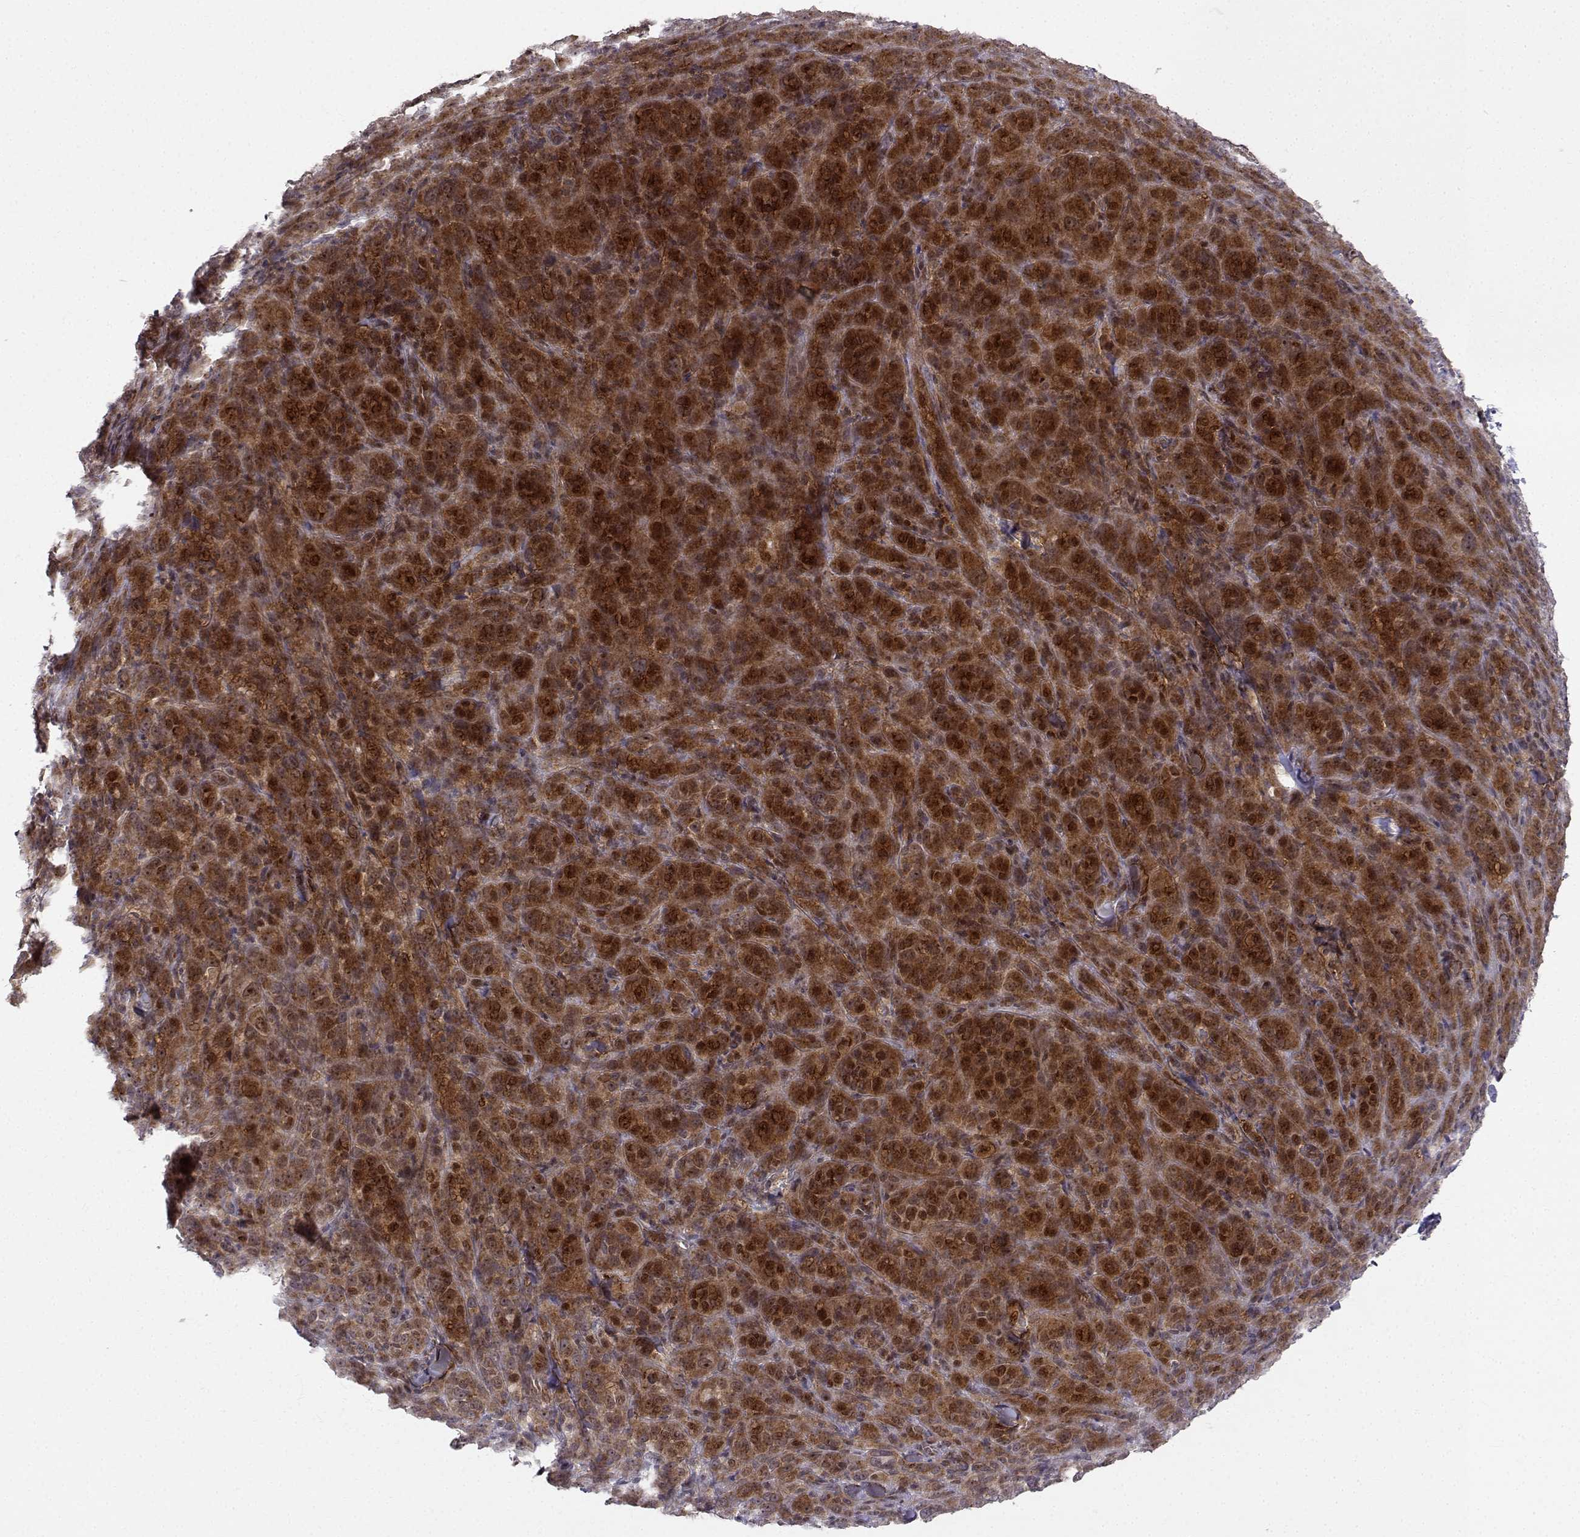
{"staining": {"intensity": "strong", "quantity": "25%-75%", "location": "cytoplasmic/membranous,nuclear"}, "tissue": "melanoma", "cell_type": "Tumor cells", "image_type": "cancer", "snomed": [{"axis": "morphology", "description": "Malignant melanoma, NOS"}, {"axis": "topography", "description": "Skin"}], "caption": "Protein staining of melanoma tissue demonstrates strong cytoplasmic/membranous and nuclear staining in about 25%-75% of tumor cells.", "gene": "APC", "patient": {"sex": "female", "age": 87}}